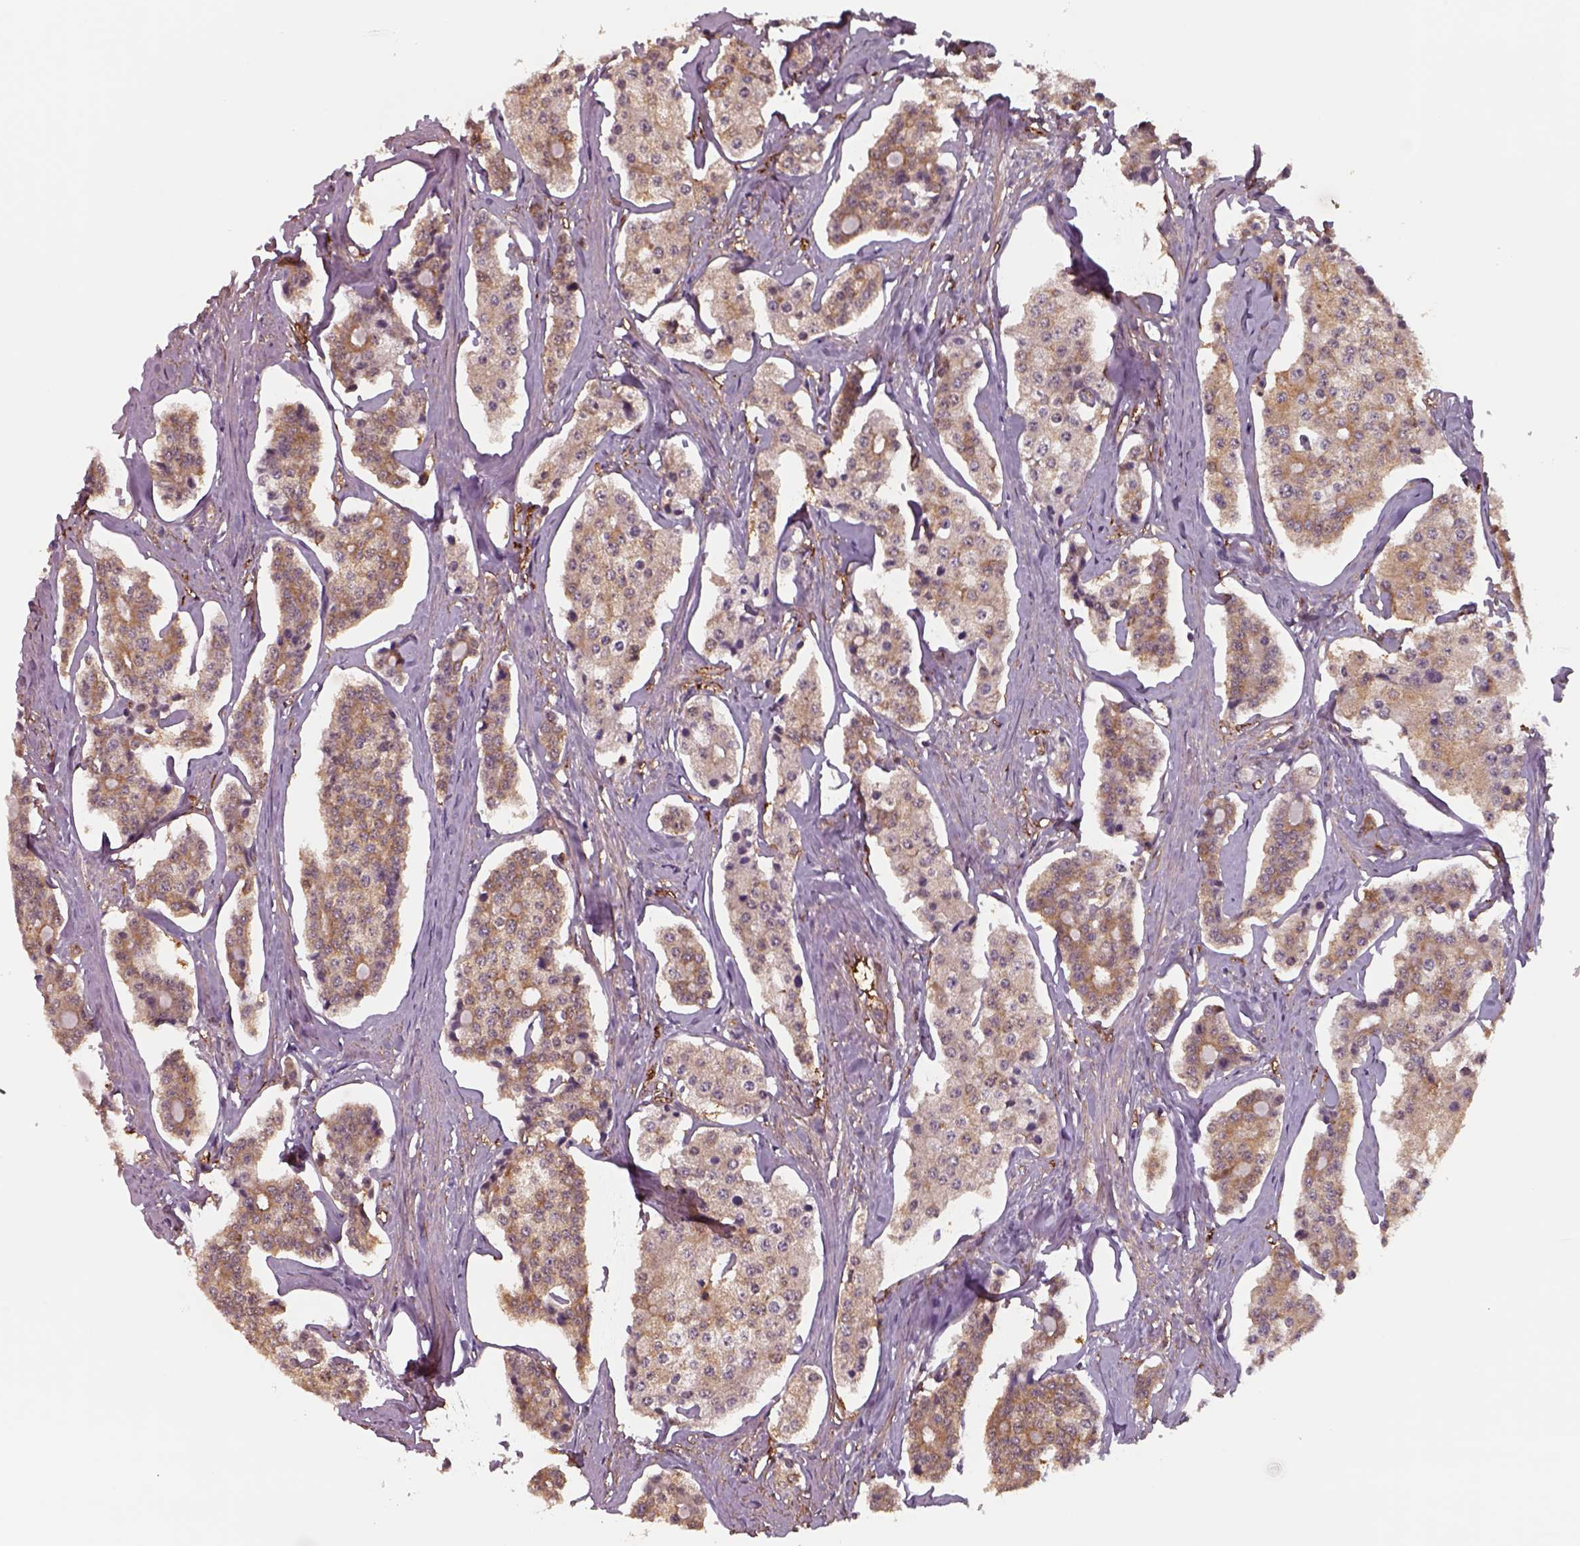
{"staining": {"intensity": "moderate", "quantity": ">75%", "location": "cytoplasmic/membranous"}, "tissue": "carcinoid", "cell_type": "Tumor cells", "image_type": "cancer", "snomed": [{"axis": "morphology", "description": "Carcinoid, malignant, NOS"}, {"axis": "topography", "description": "Small intestine"}], "caption": "Protein staining of carcinoid tissue shows moderate cytoplasmic/membranous expression in about >75% of tumor cells. (brown staining indicates protein expression, while blue staining denotes nuclei).", "gene": "ISYNA1", "patient": {"sex": "female", "age": 65}}